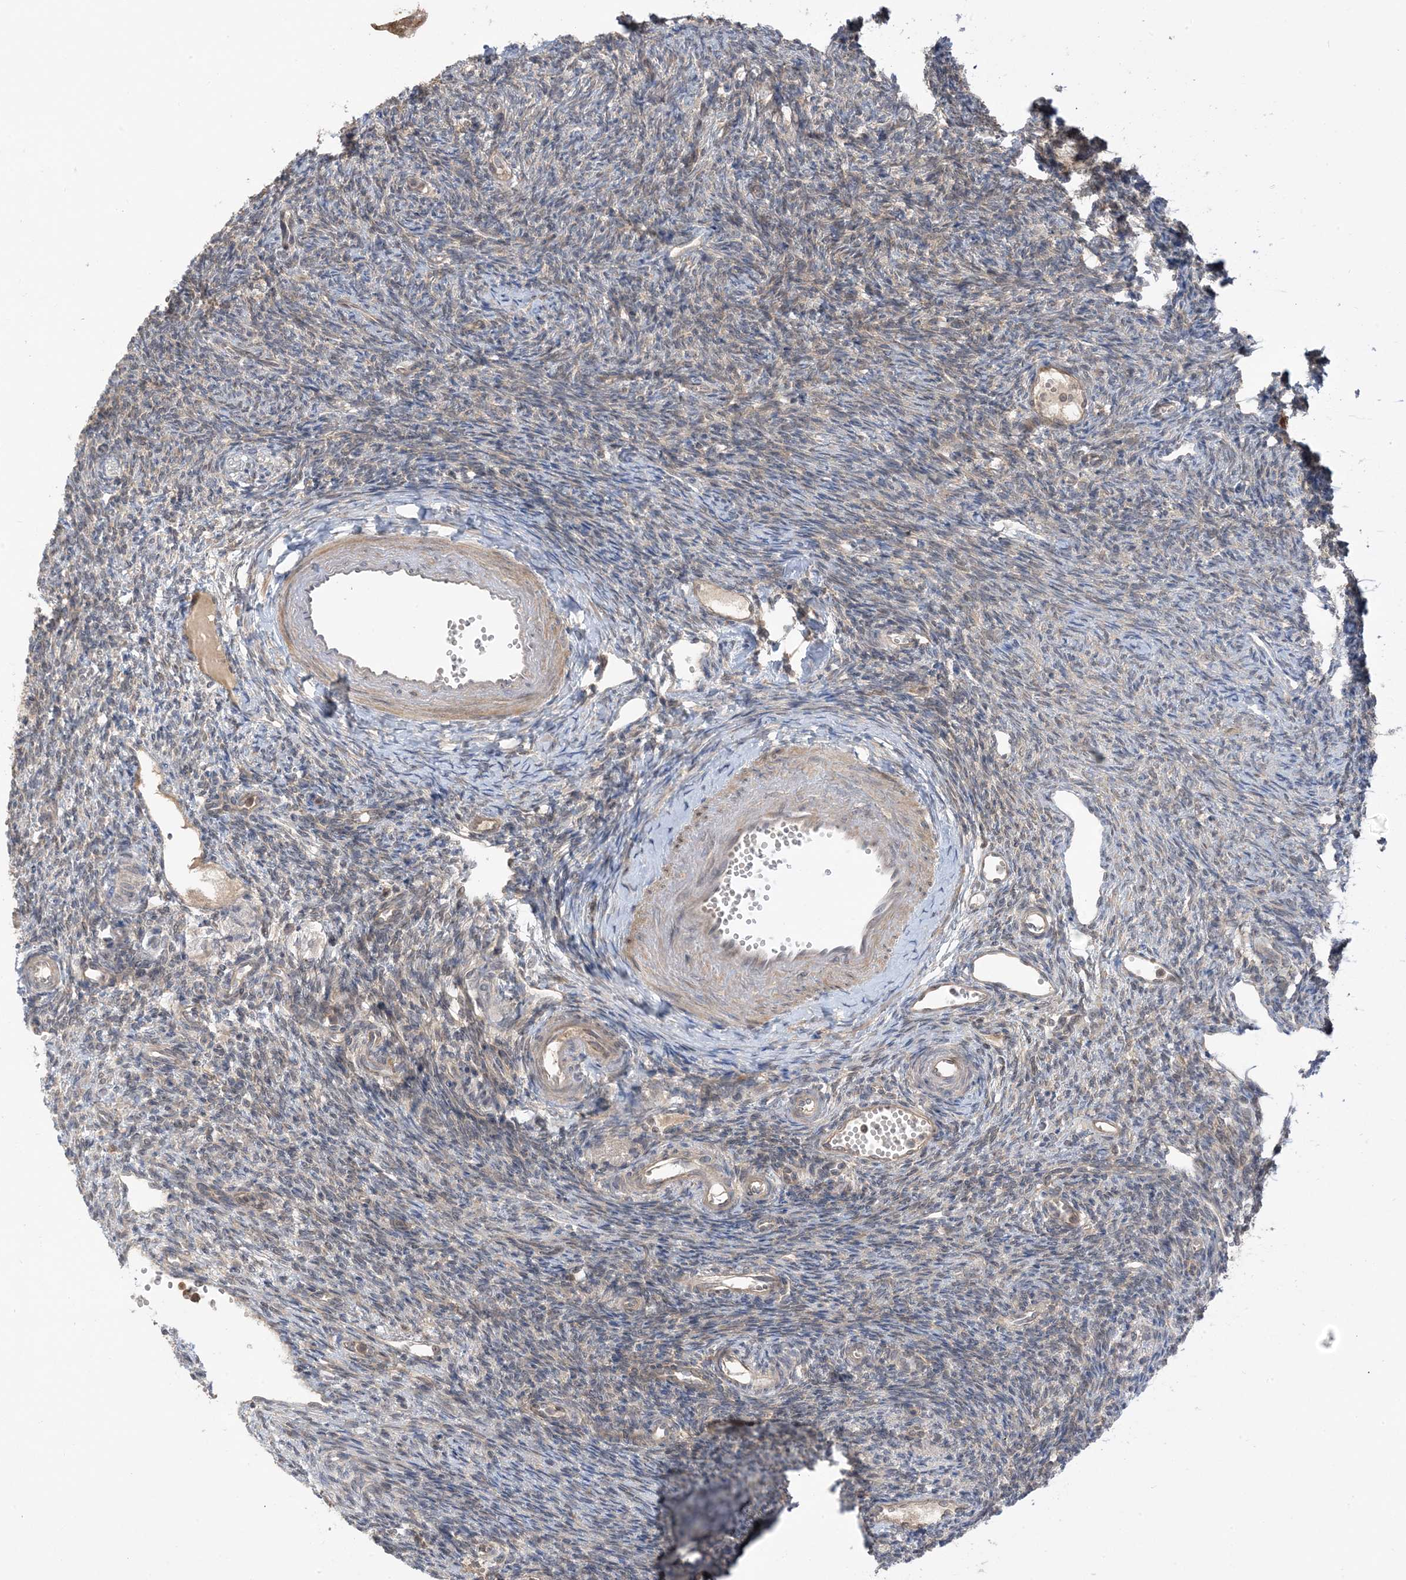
{"staining": {"intensity": "moderate", "quantity": ">75%", "location": "cytoplasmic/membranous"}, "tissue": "ovary", "cell_type": "Follicle cells", "image_type": "normal", "snomed": [{"axis": "morphology", "description": "Normal tissue, NOS"}, {"axis": "morphology", "description": "Cyst, NOS"}, {"axis": "topography", "description": "Ovary"}], "caption": "Brown immunohistochemical staining in unremarkable human ovary exhibits moderate cytoplasmic/membranous expression in about >75% of follicle cells.", "gene": "WDR26", "patient": {"sex": "female", "age": 33}}